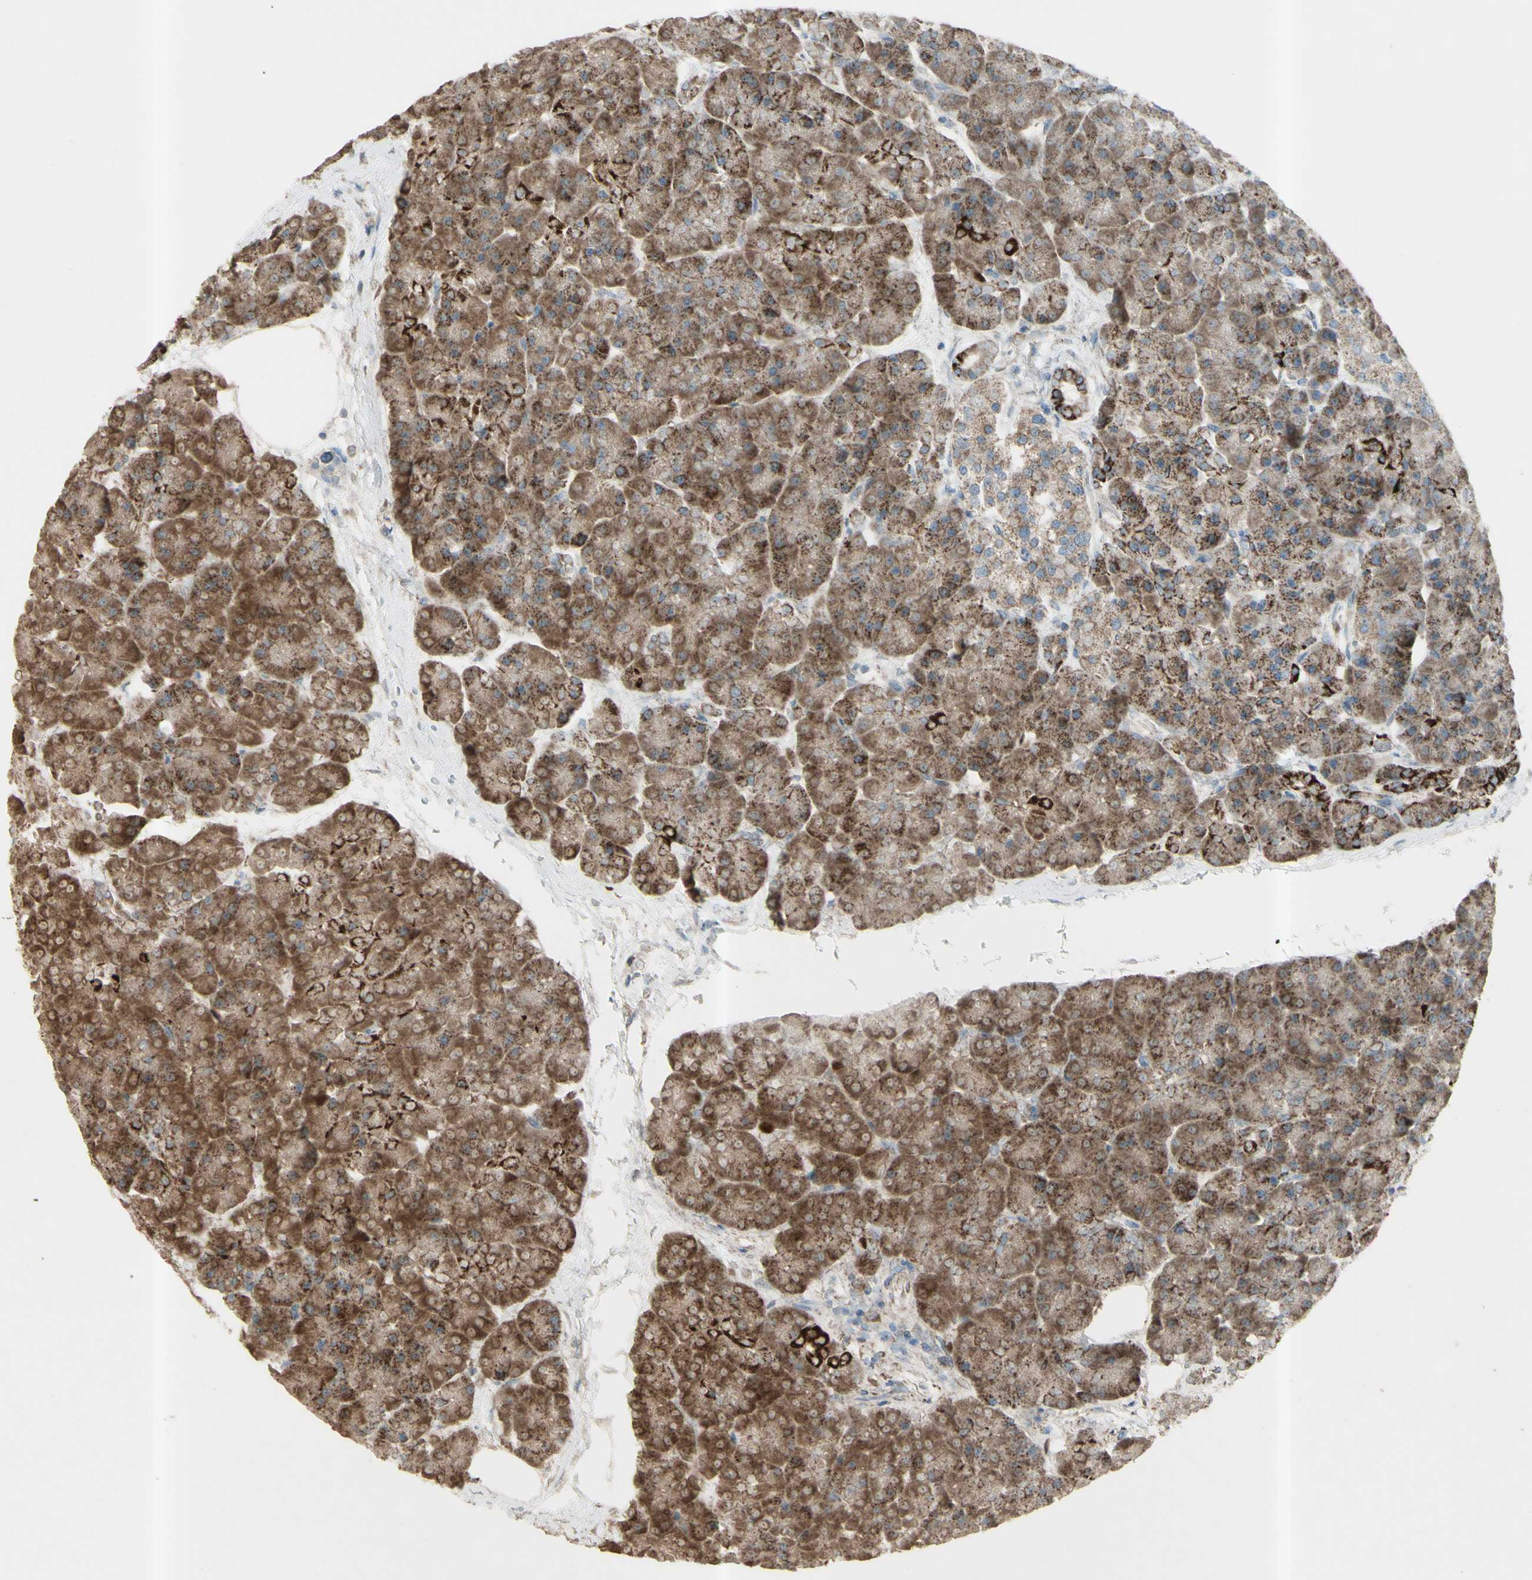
{"staining": {"intensity": "strong", "quantity": ">75%", "location": "cytoplasmic/membranous"}, "tissue": "pancreas", "cell_type": "Exocrine glandular cells", "image_type": "normal", "snomed": [{"axis": "morphology", "description": "Normal tissue, NOS"}, {"axis": "topography", "description": "Pancreas"}], "caption": "Immunohistochemistry (DAB (3,3'-diaminobenzidine)) staining of benign pancreas exhibits strong cytoplasmic/membranous protein positivity in approximately >75% of exocrine glandular cells.", "gene": "RHOT1", "patient": {"sex": "female", "age": 70}}